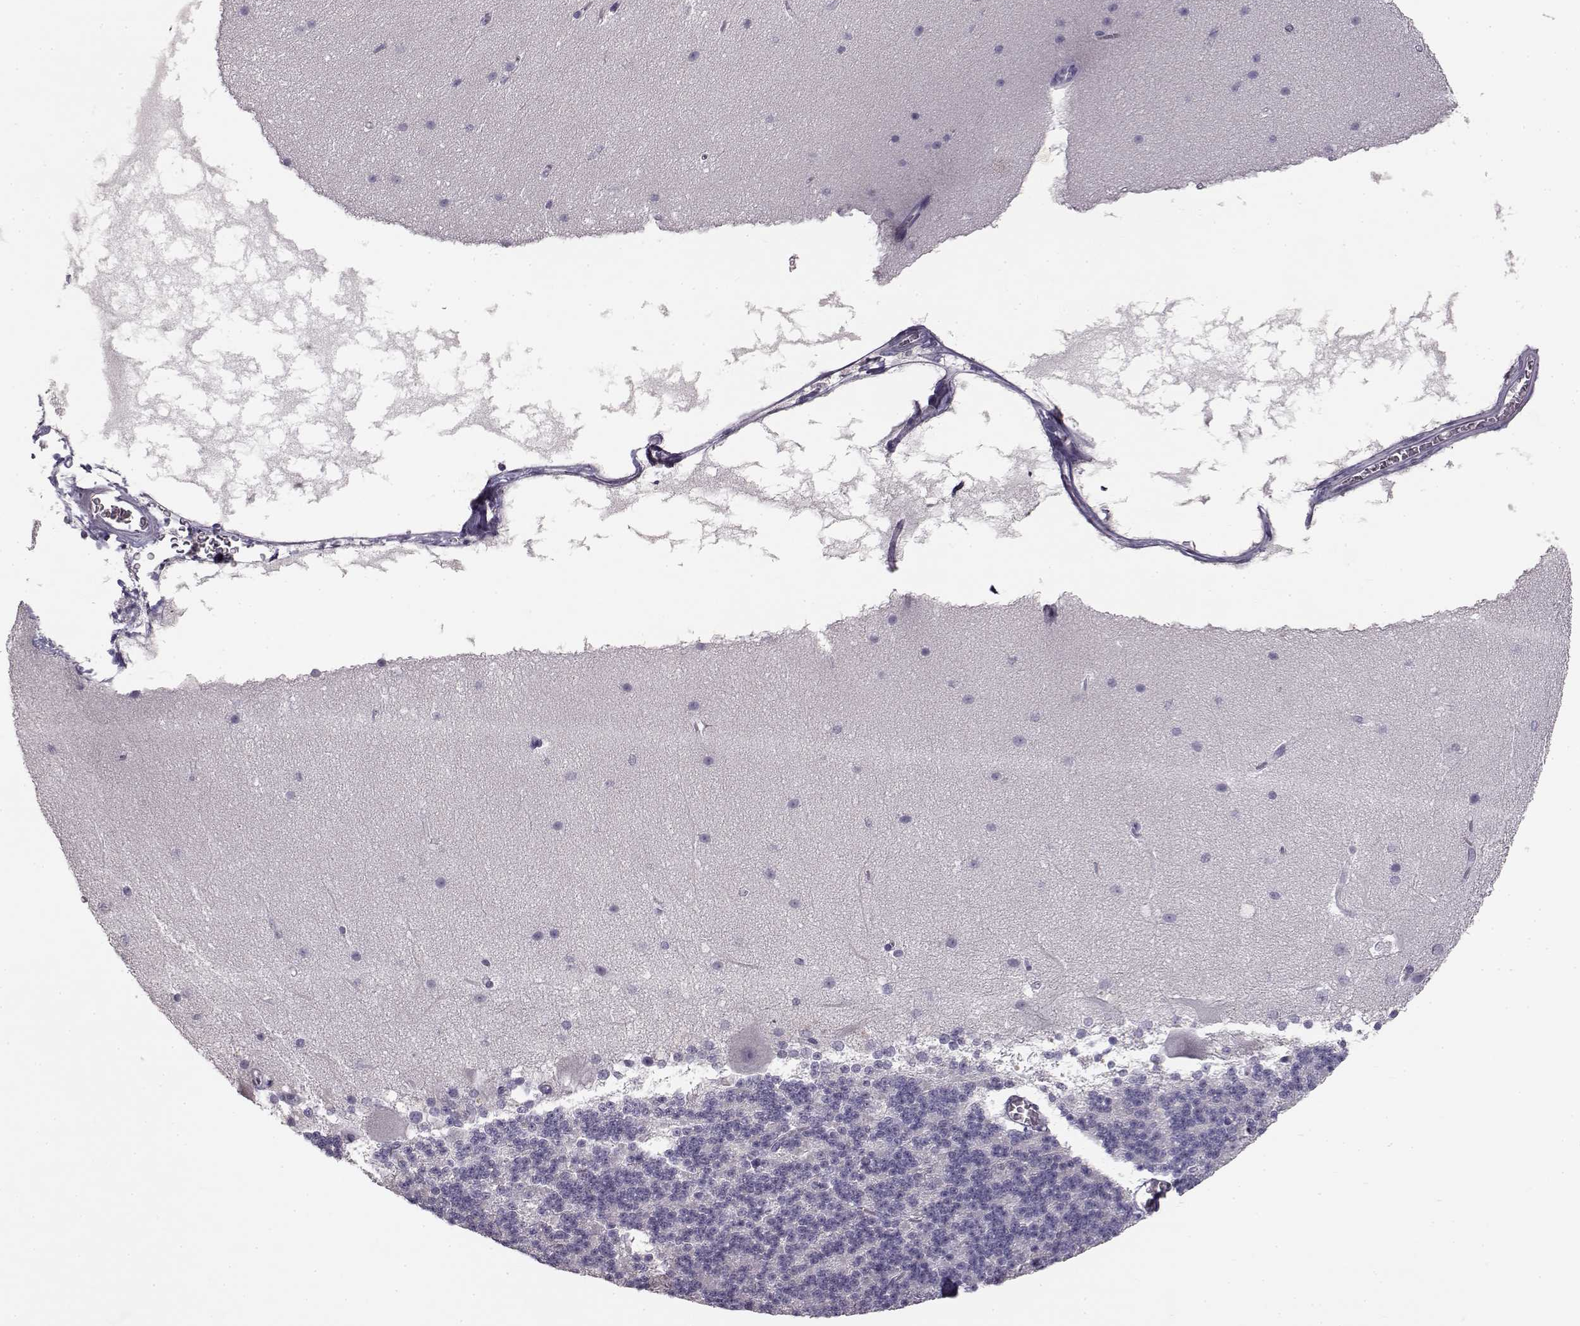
{"staining": {"intensity": "negative", "quantity": "none", "location": "none"}, "tissue": "cerebellum", "cell_type": "Cells in granular layer", "image_type": "normal", "snomed": [{"axis": "morphology", "description": "Normal tissue, NOS"}, {"axis": "topography", "description": "Cerebellum"}], "caption": "Photomicrograph shows no protein staining in cells in granular layer of unremarkable cerebellum. (DAB (3,3'-diaminobenzidine) immunohistochemistry, high magnification).", "gene": "SPAG17", "patient": {"sex": "female", "age": 19}}